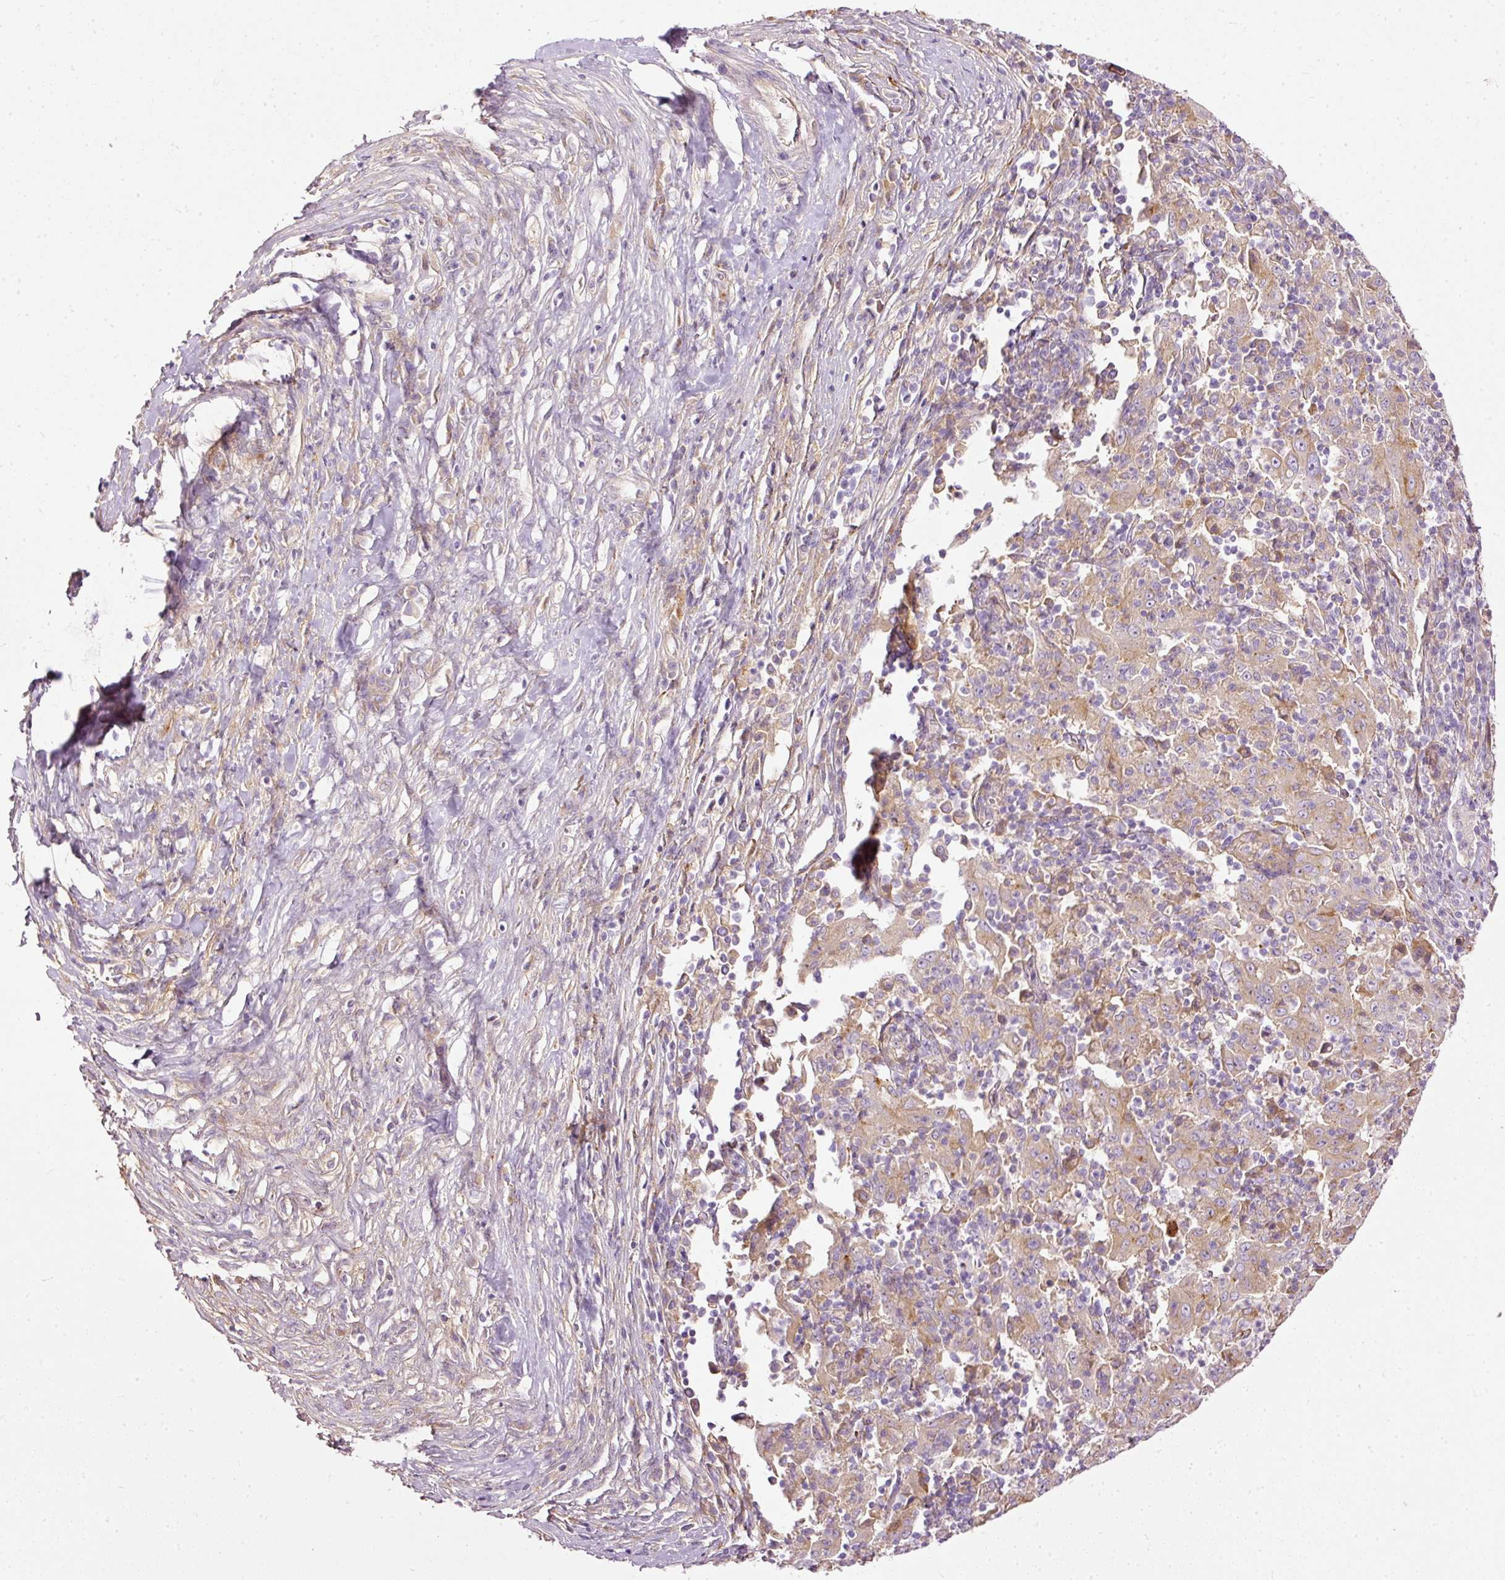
{"staining": {"intensity": "weak", "quantity": ">75%", "location": "cytoplasmic/membranous"}, "tissue": "pancreatic cancer", "cell_type": "Tumor cells", "image_type": "cancer", "snomed": [{"axis": "morphology", "description": "Adenocarcinoma, NOS"}, {"axis": "topography", "description": "Pancreas"}], "caption": "This is a micrograph of immunohistochemistry (IHC) staining of pancreatic adenocarcinoma, which shows weak expression in the cytoplasmic/membranous of tumor cells.", "gene": "PAQR9", "patient": {"sex": "male", "age": 63}}